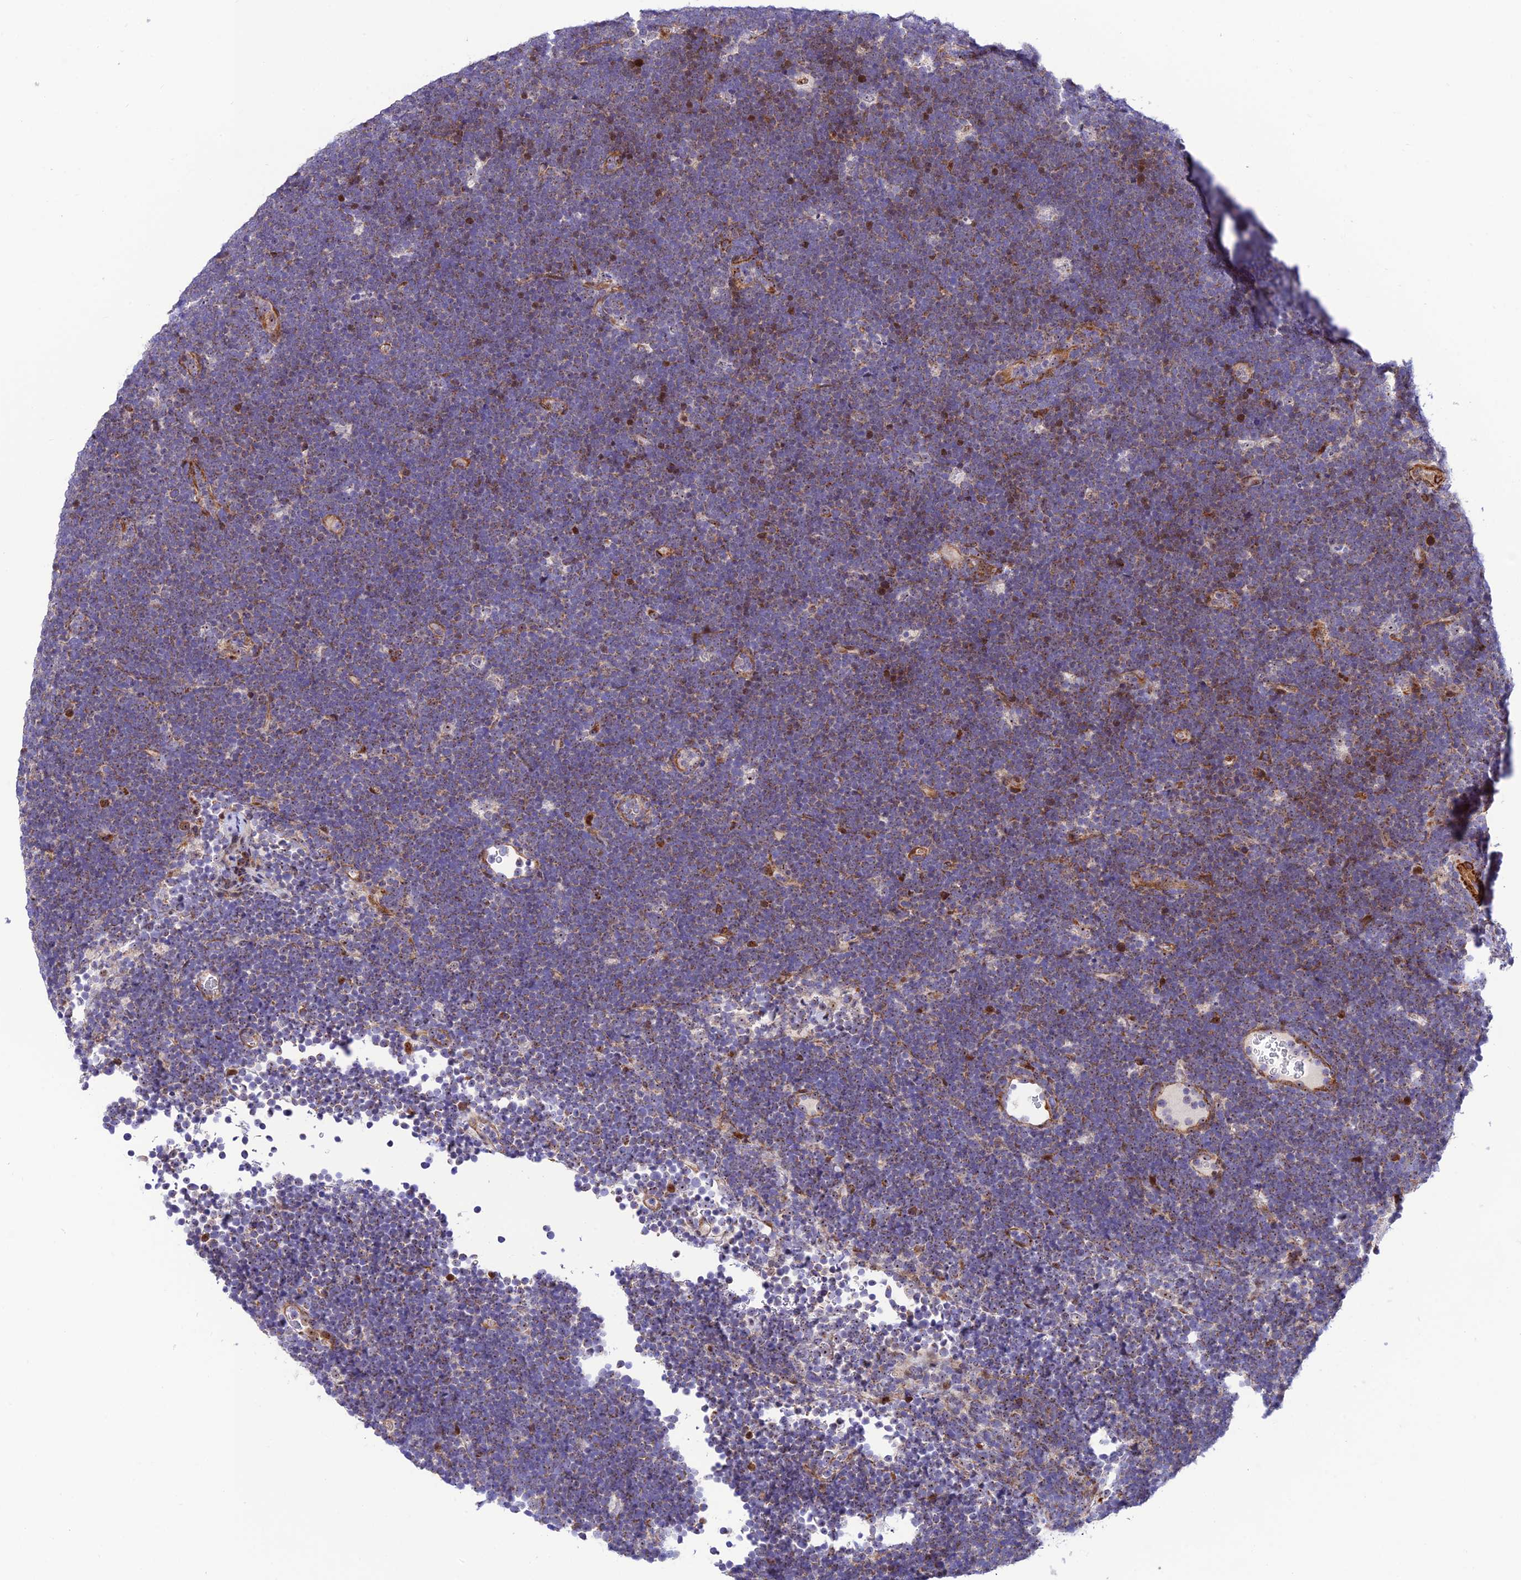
{"staining": {"intensity": "weak", "quantity": "<25%", "location": "cytoplasmic/membranous,nuclear"}, "tissue": "lymphoma", "cell_type": "Tumor cells", "image_type": "cancer", "snomed": [{"axis": "morphology", "description": "Malignant lymphoma, non-Hodgkin's type, High grade"}, {"axis": "topography", "description": "Lymph node"}], "caption": "This is an immunohistochemistry (IHC) micrograph of human lymphoma. There is no staining in tumor cells.", "gene": "KBTBD7", "patient": {"sex": "male", "age": 13}}